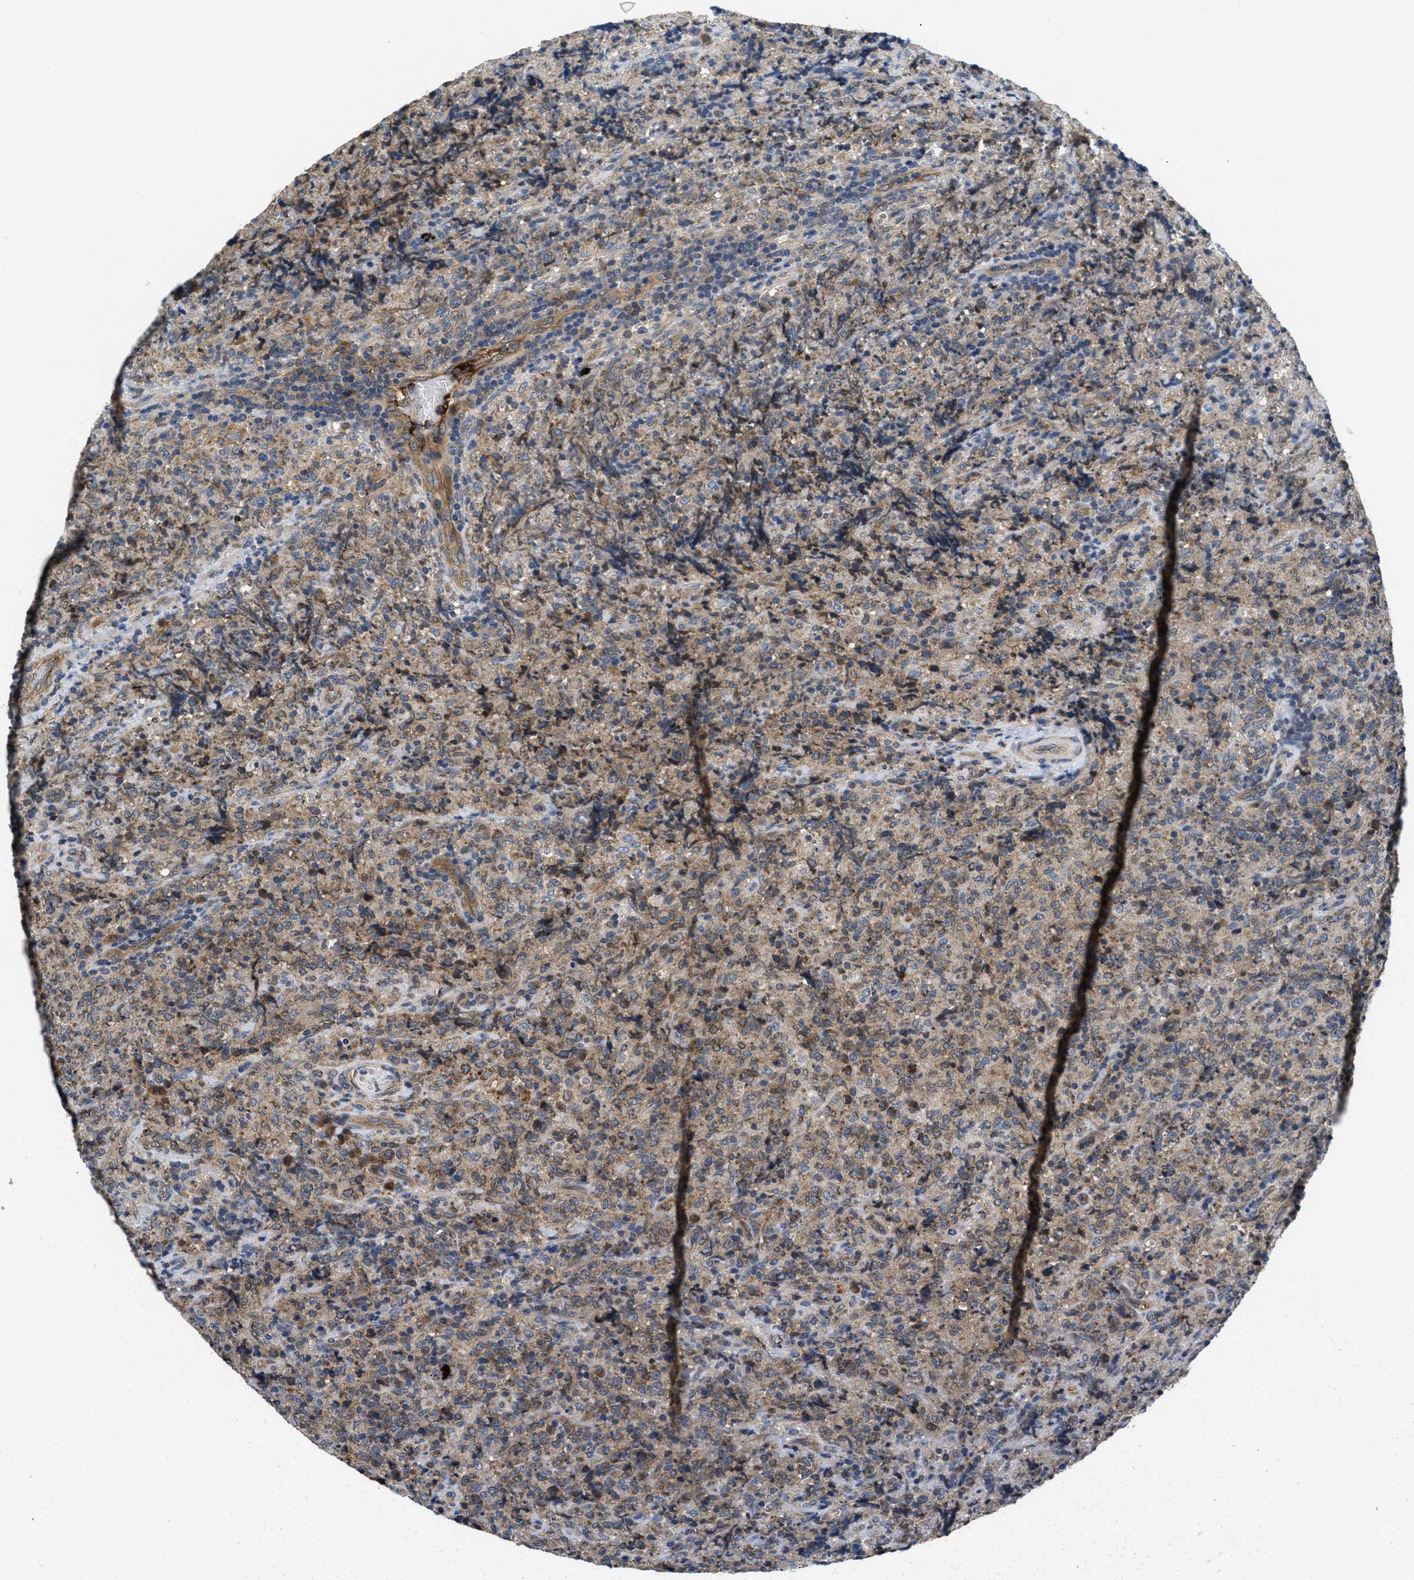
{"staining": {"intensity": "weak", "quantity": "25%-75%", "location": "cytoplasmic/membranous"}, "tissue": "lymphoma", "cell_type": "Tumor cells", "image_type": "cancer", "snomed": [{"axis": "morphology", "description": "Malignant lymphoma, non-Hodgkin's type, High grade"}, {"axis": "topography", "description": "Tonsil"}], "caption": "Immunohistochemical staining of human high-grade malignant lymphoma, non-Hodgkin's type demonstrates low levels of weak cytoplasmic/membranous staining in approximately 25%-75% of tumor cells.", "gene": "GALK1", "patient": {"sex": "female", "age": 36}}